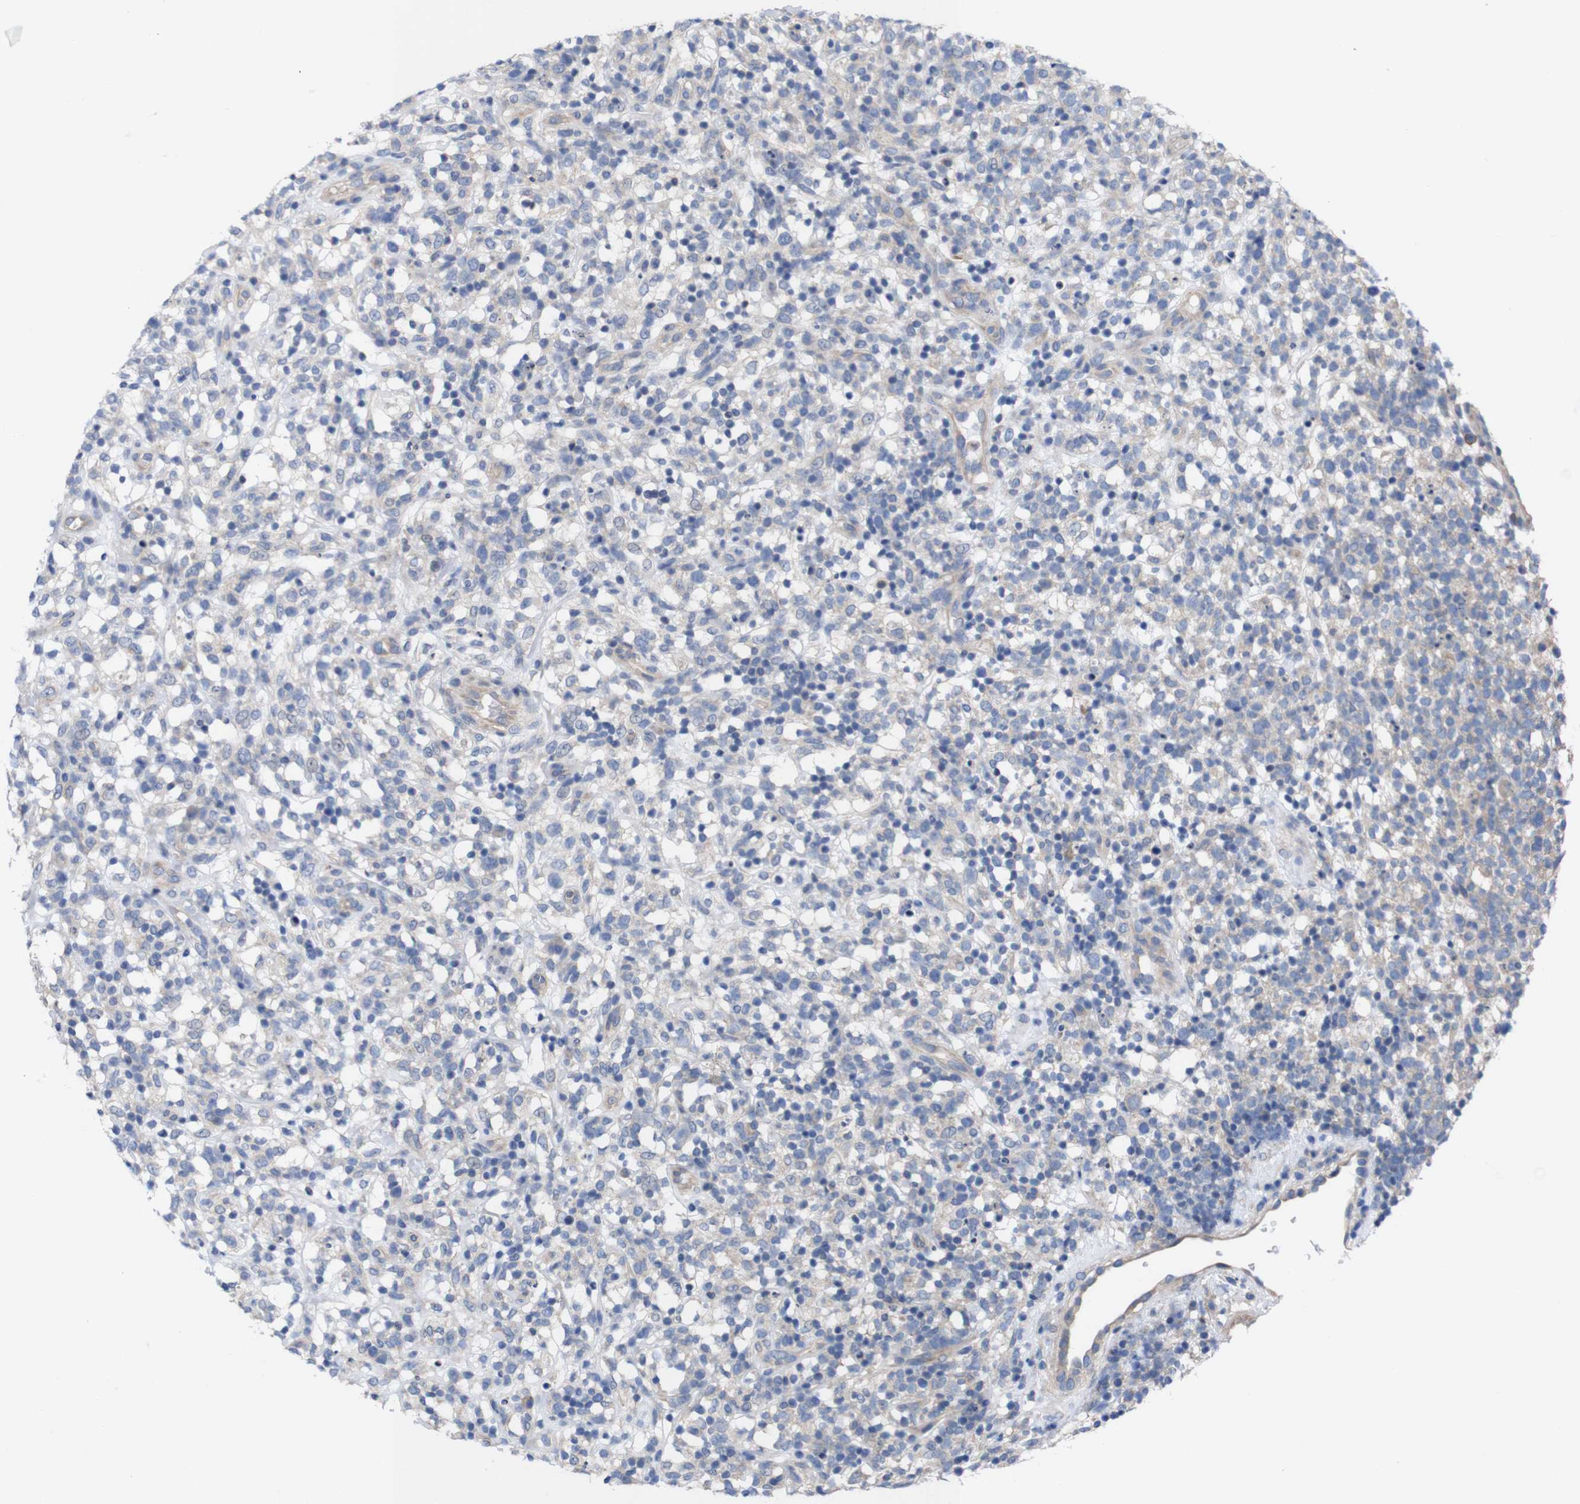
{"staining": {"intensity": "negative", "quantity": "none", "location": "none"}, "tissue": "lymphoma", "cell_type": "Tumor cells", "image_type": "cancer", "snomed": [{"axis": "morphology", "description": "Malignant lymphoma, non-Hodgkin's type, High grade"}, {"axis": "topography", "description": "Lymph node"}], "caption": "Immunohistochemical staining of lymphoma reveals no significant positivity in tumor cells.", "gene": "USH1C", "patient": {"sex": "female", "age": 73}}